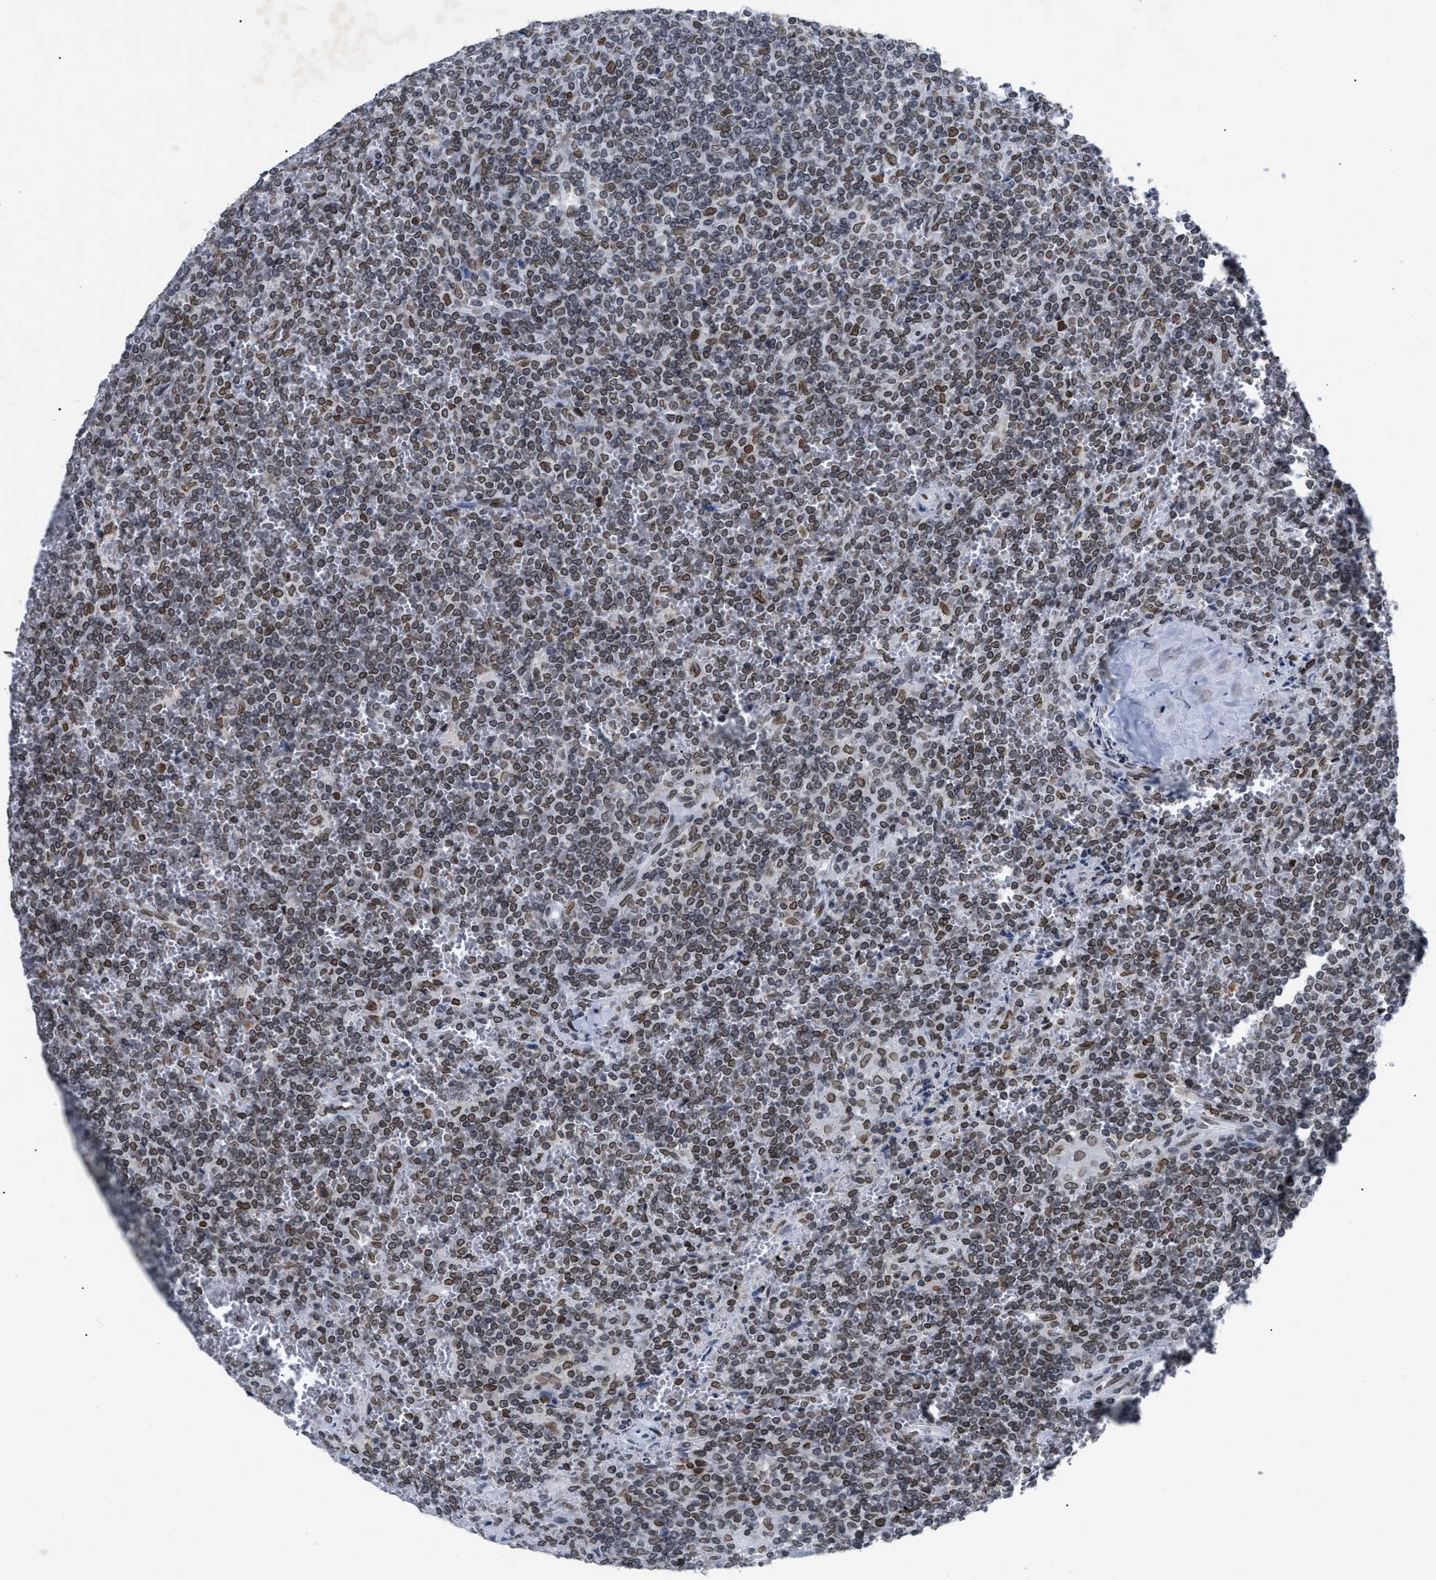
{"staining": {"intensity": "moderate", "quantity": ">75%", "location": "cytoplasmic/membranous,nuclear"}, "tissue": "lymphoma", "cell_type": "Tumor cells", "image_type": "cancer", "snomed": [{"axis": "morphology", "description": "Malignant lymphoma, non-Hodgkin's type, Low grade"}, {"axis": "topography", "description": "Spleen"}], "caption": "Lymphoma stained with a brown dye demonstrates moderate cytoplasmic/membranous and nuclear positive expression in about >75% of tumor cells.", "gene": "TPR", "patient": {"sex": "female", "age": 19}}